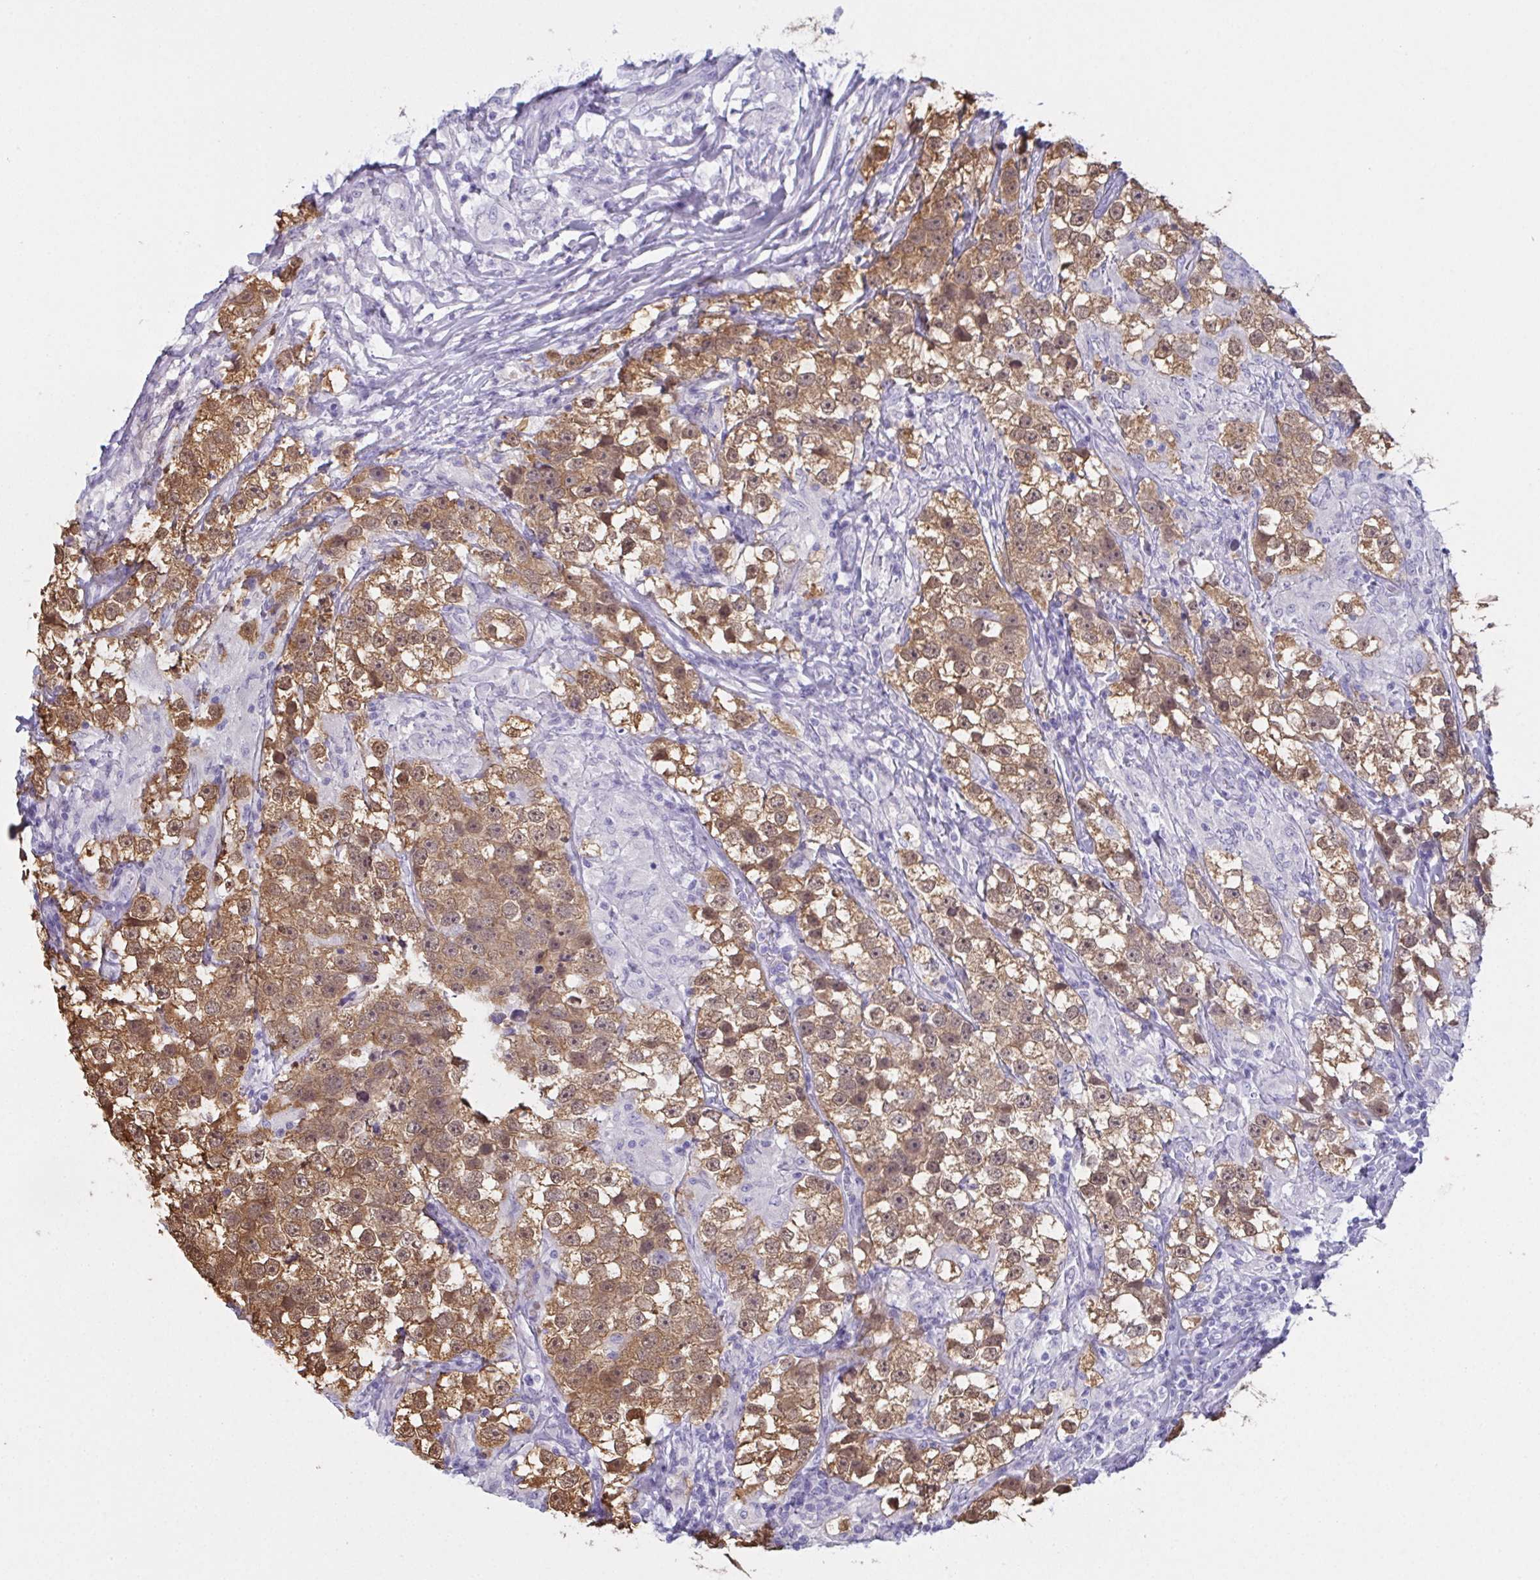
{"staining": {"intensity": "moderate", "quantity": ">75%", "location": "cytoplasmic/membranous,nuclear"}, "tissue": "testis cancer", "cell_type": "Tumor cells", "image_type": "cancer", "snomed": [{"axis": "morphology", "description": "Seminoma, NOS"}, {"axis": "topography", "description": "Testis"}], "caption": "Testis cancer tissue exhibits moderate cytoplasmic/membranous and nuclear expression in about >75% of tumor cells", "gene": "SLC36A2", "patient": {"sex": "male", "age": 46}}